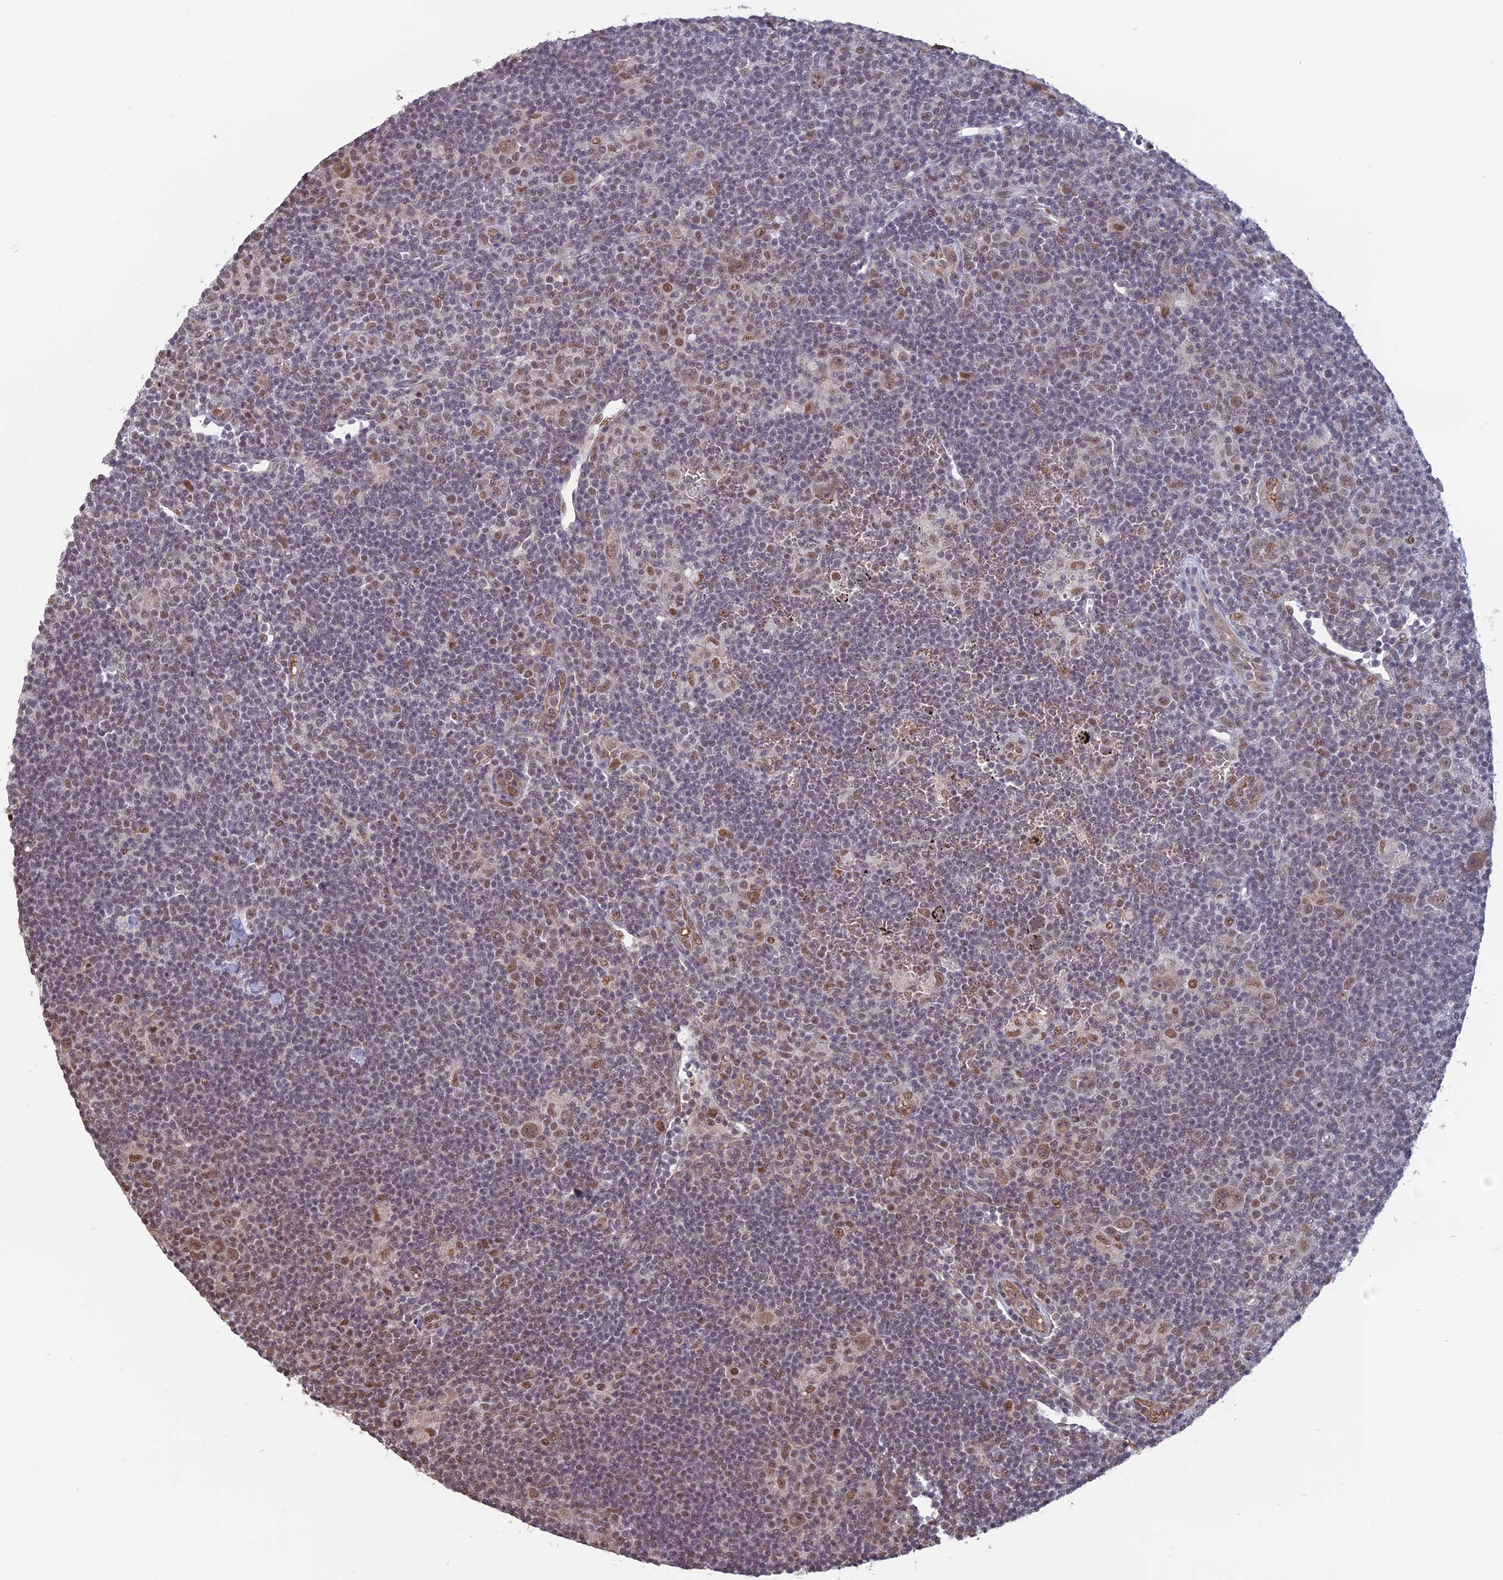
{"staining": {"intensity": "moderate", "quantity": ">75%", "location": "nuclear"}, "tissue": "lymphoma", "cell_type": "Tumor cells", "image_type": "cancer", "snomed": [{"axis": "morphology", "description": "Hodgkin's disease, NOS"}, {"axis": "topography", "description": "Lymph node"}], "caption": "Tumor cells display moderate nuclear positivity in approximately >75% of cells in Hodgkin's disease.", "gene": "MFAP1", "patient": {"sex": "female", "age": 57}}